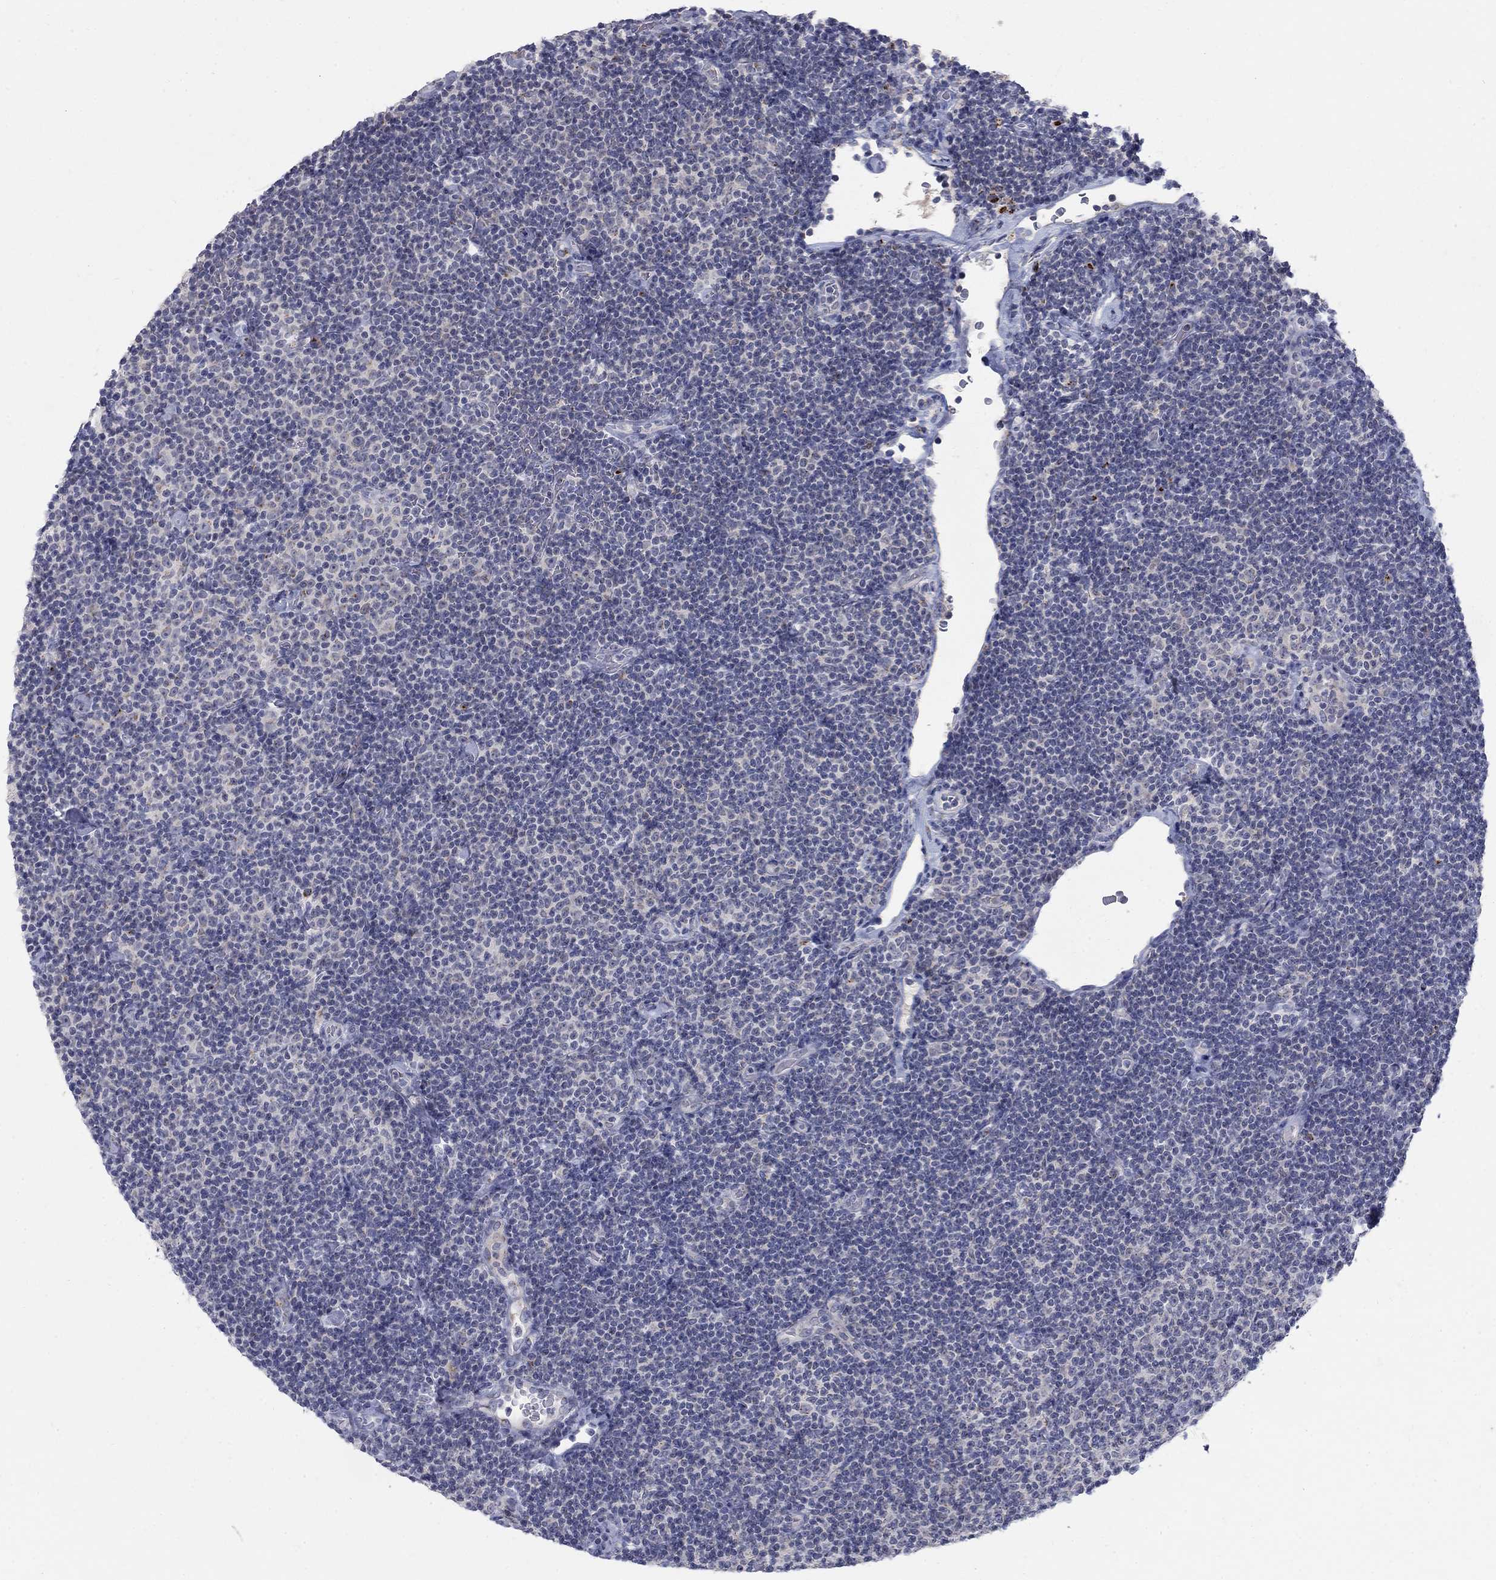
{"staining": {"intensity": "negative", "quantity": "none", "location": "none"}, "tissue": "lymphoma", "cell_type": "Tumor cells", "image_type": "cancer", "snomed": [{"axis": "morphology", "description": "Malignant lymphoma, non-Hodgkin's type, Low grade"}, {"axis": "topography", "description": "Lymph node"}], "caption": "This micrograph is of low-grade malignant lymphoma, non-Hodgkin's type stained with immunohistochemistry to label a protein in brown with the nuclei are counter-stained blue. There is no positivity in tumor cells. (Brightfield microscopy of DAB (3,3'-diaminobenzidine) IHC at high magnification).", "gene": "PANK3", "patient": {"sex": "male", "age": 81}}